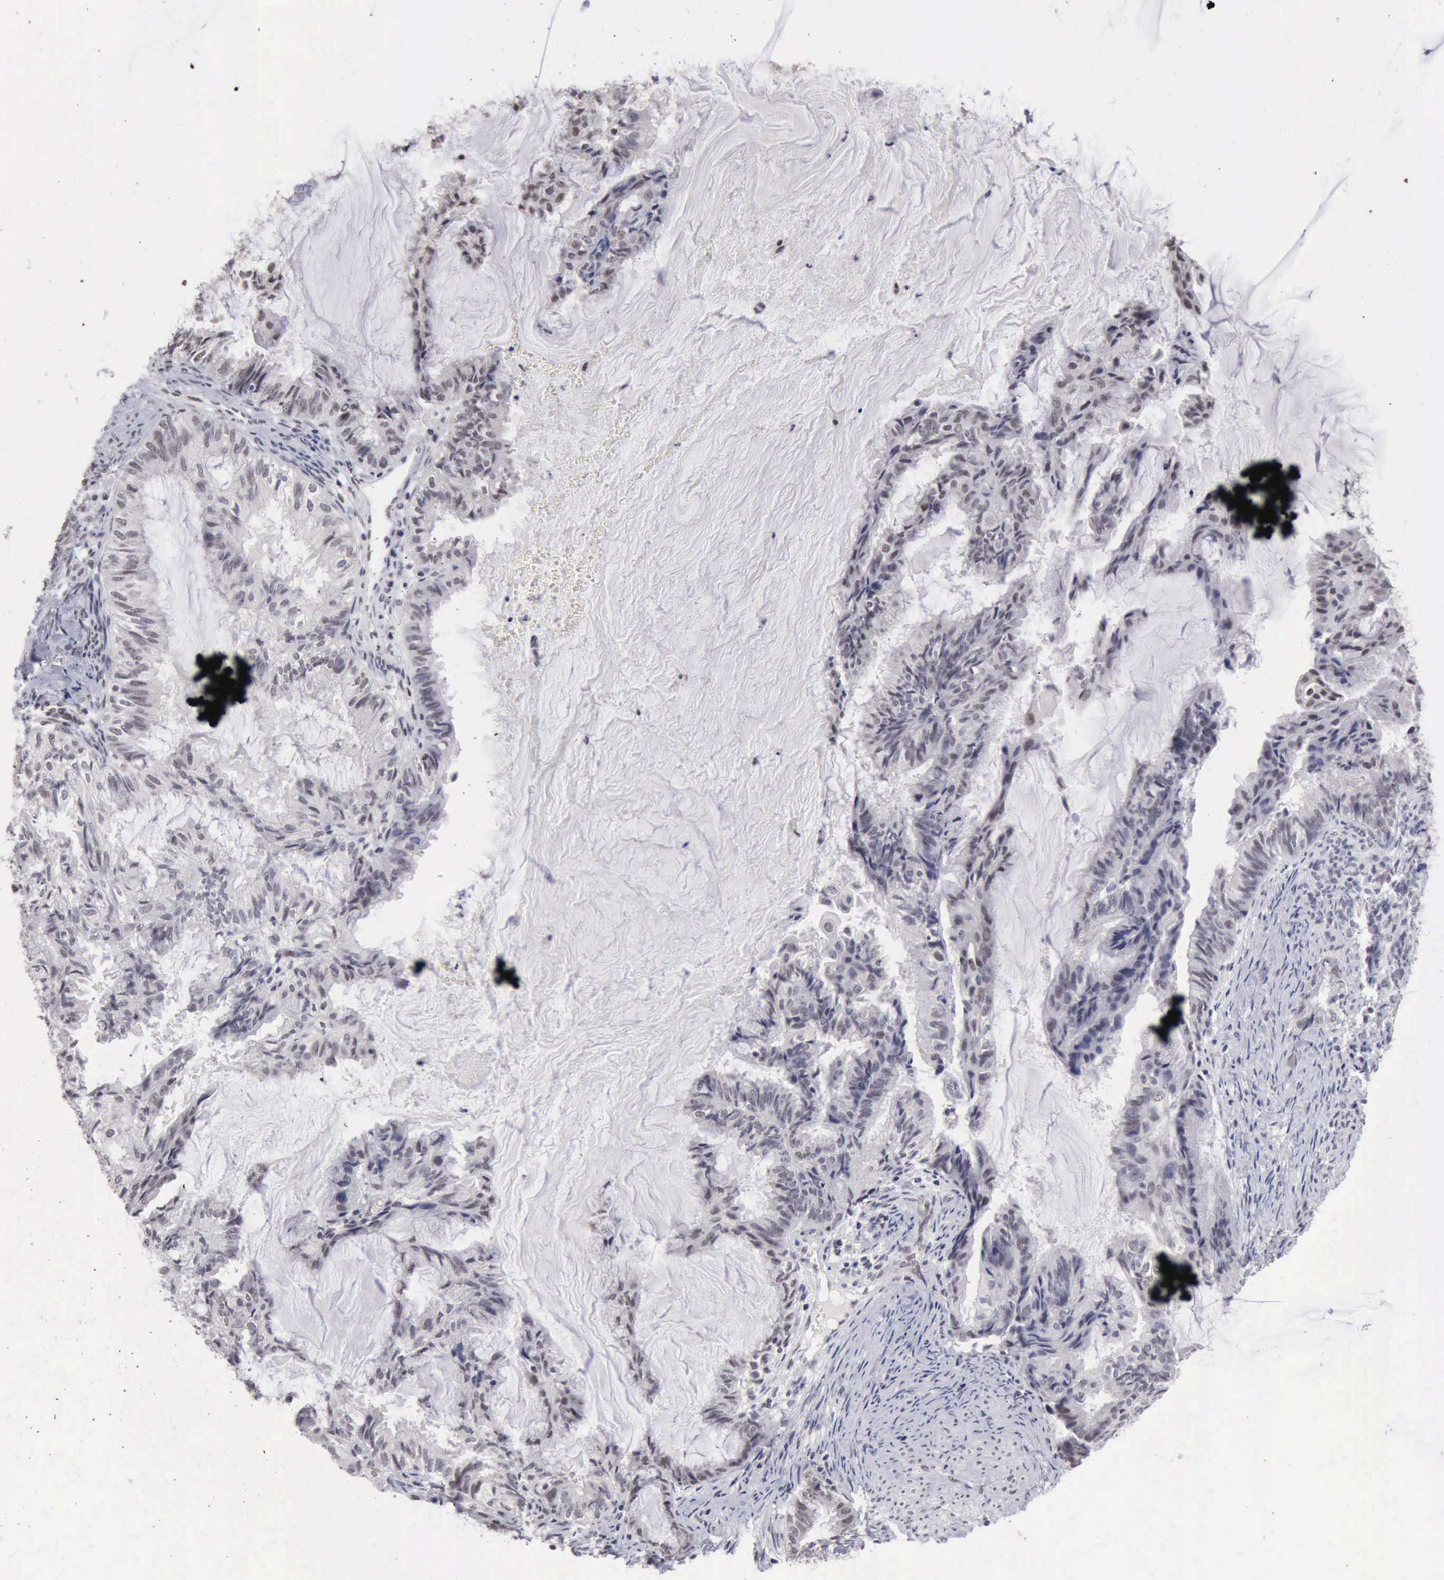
{"staining": {"intensity": "weak", "quantity": "<25%", "location": "nuclear"}, "tissue": "endometrial cancer", "cell_type": "Tumor cells", "image_type": "cancer", "snomed": [{"axis": "morphology", "description": "Adenocarcinoma, NOS"}, {"axis": "topography", "description": "Endometrium"}], "caption": "Immunohistochemistry of endometrial cancer reveals no expression in tumor cells. Nuclei are stained in blue.", "gene": "TAF1", "patient": {"sex": "female", "age": 86}}